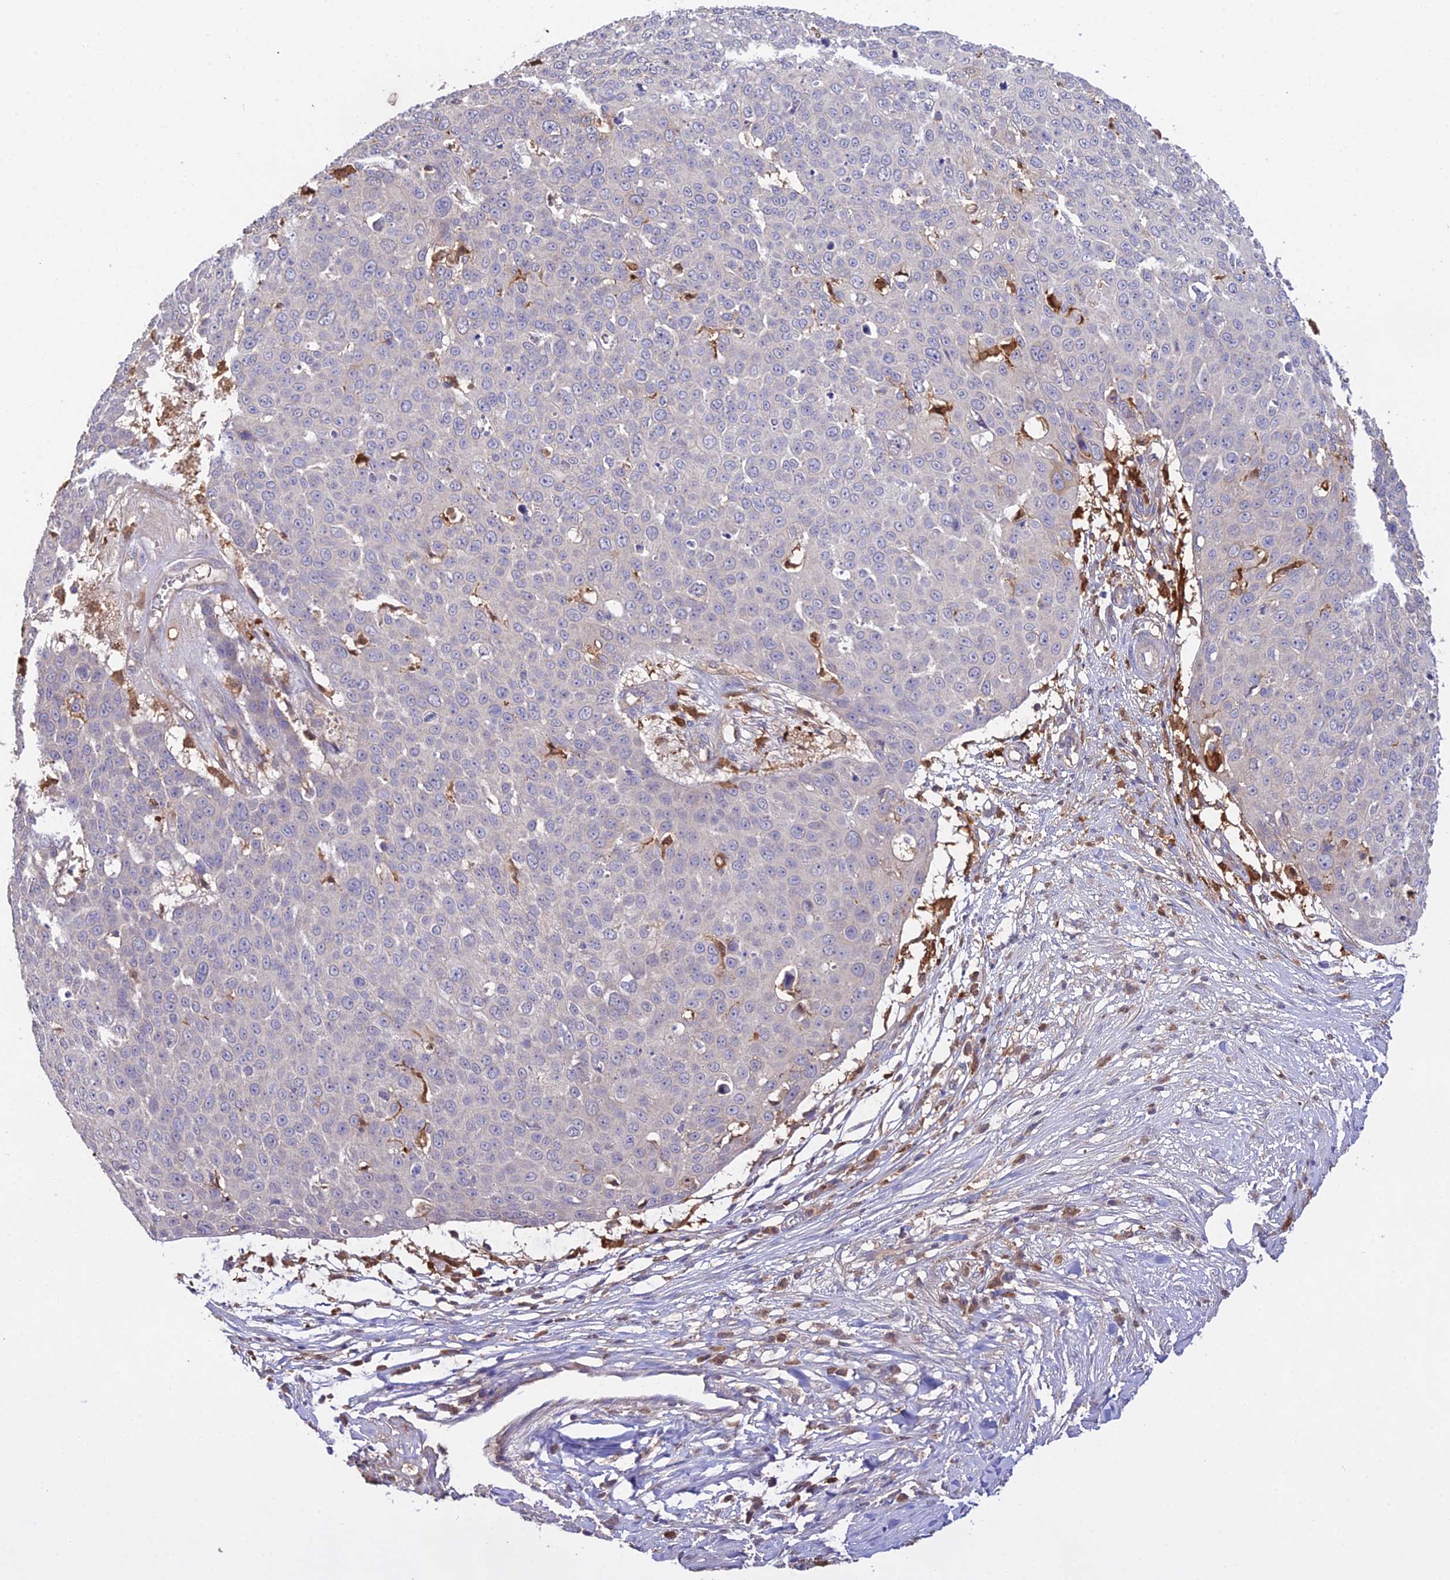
{"staining": {"intensity": "negative", "quantity": "none", "location": "none"}, "tissue": "skin cancer", "cell_type": "Tumor cells", "image_type": "cancer", "snomed": [{"axis": "morphology", "description": "Squamous cell carcinoma, NOS"}, {"axis": "topography", "description": "Skin"}], "caption": "IHC image of skin cancer (squamous cell carcinoma) stained for a protein (brown), which reveals no expression in tumor cells.", "gene": "FBP1", "patient": {"sex": "male", "age": 71}}